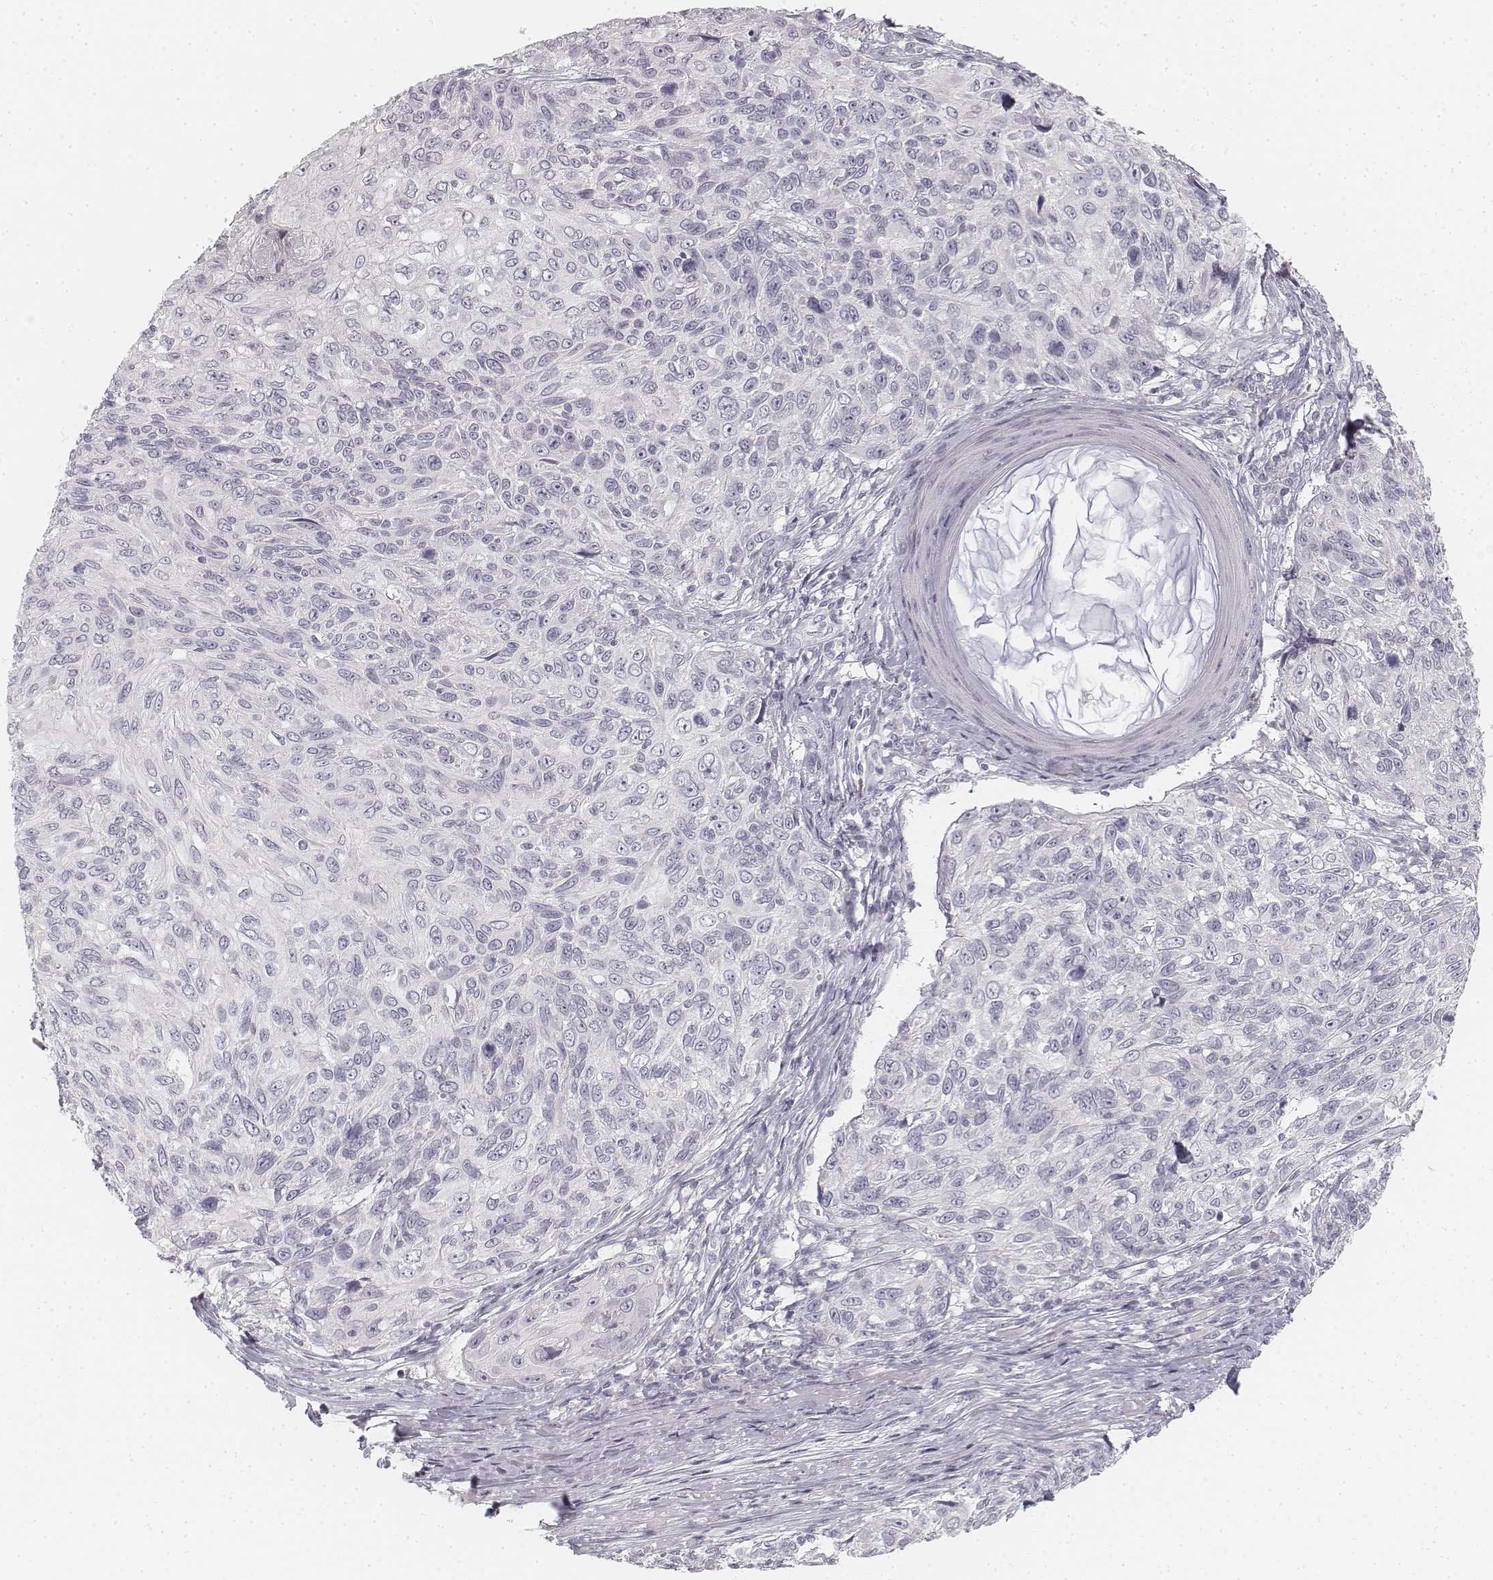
{"staining": {"intensity": "negative", "quantity": "none", "location": "none"}, "tissue": "skin cancer", "cell_type": "Tumor cells", "image_type": "cancer", "snomed": [{"axis": "morphology", "description": "Squamous cell carcinoma, NOS"}, {"axis": "topography", "description": "Skin"}], "caption": "The micrograph shows no staining of tumor cells in skin cancer (squamous cell carcinoma).", "gene": "DSG4", "patient": {"sex": "male", "age": 92}}